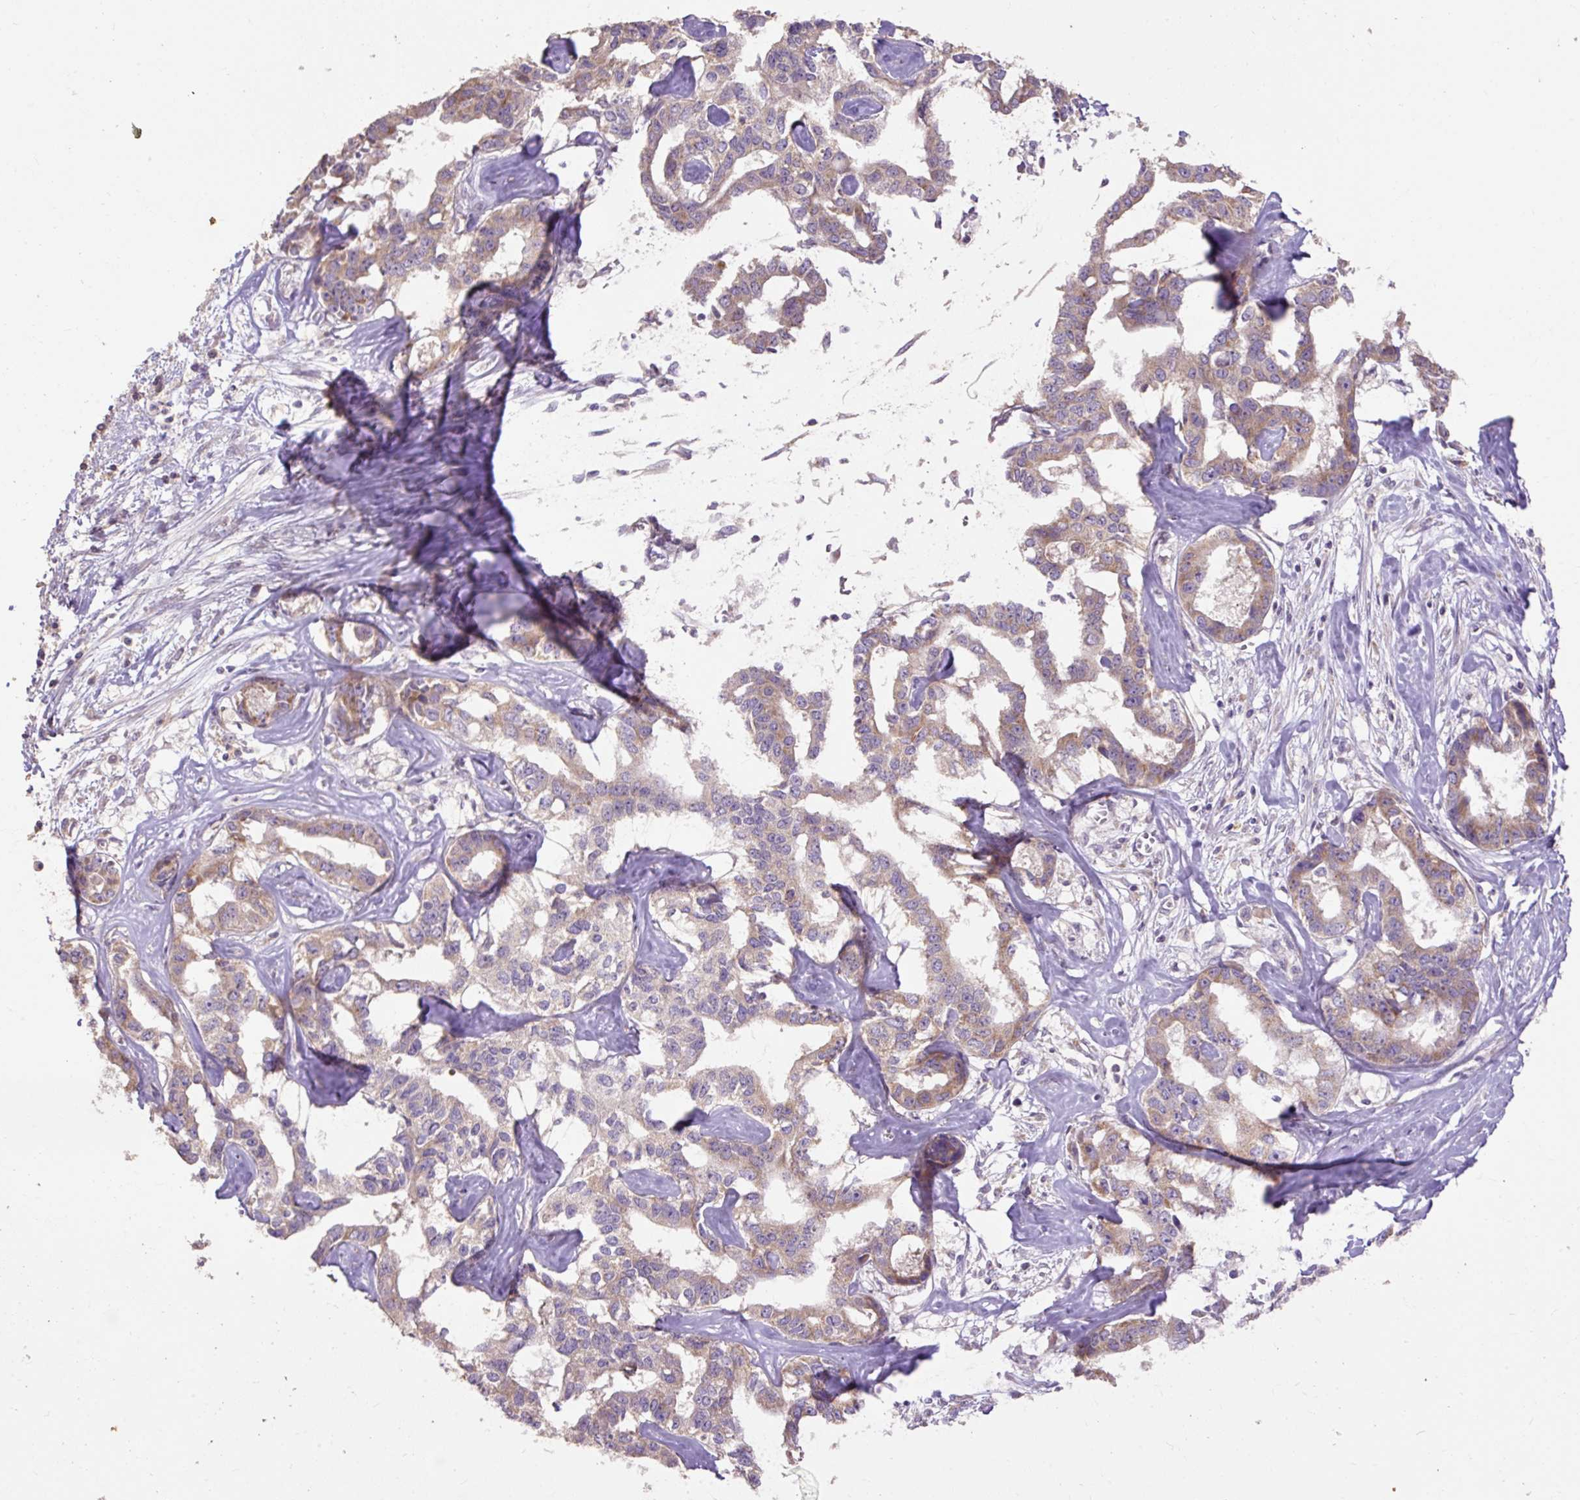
{"staining": {"intensity": "moderate", "quantity": ">75%", "location": "cytoplasmic/membranous"}, "tissue": "liver cancer", "cell_type": "Tumor cells", "image_type": "cancer", "snomed": [{"axis": "morphology", "description": "Cholangiocarcinoma"}, {"axis": "topography", "description": "Liver"}], "caption": "Human liver cancer stained for a protein (brown) reveals moderate cytoplasmic/membranous positive staining in approximately >75% of tumor cells.", "gene": "ABR", "patient": {"sex": "male", "age": 59}}